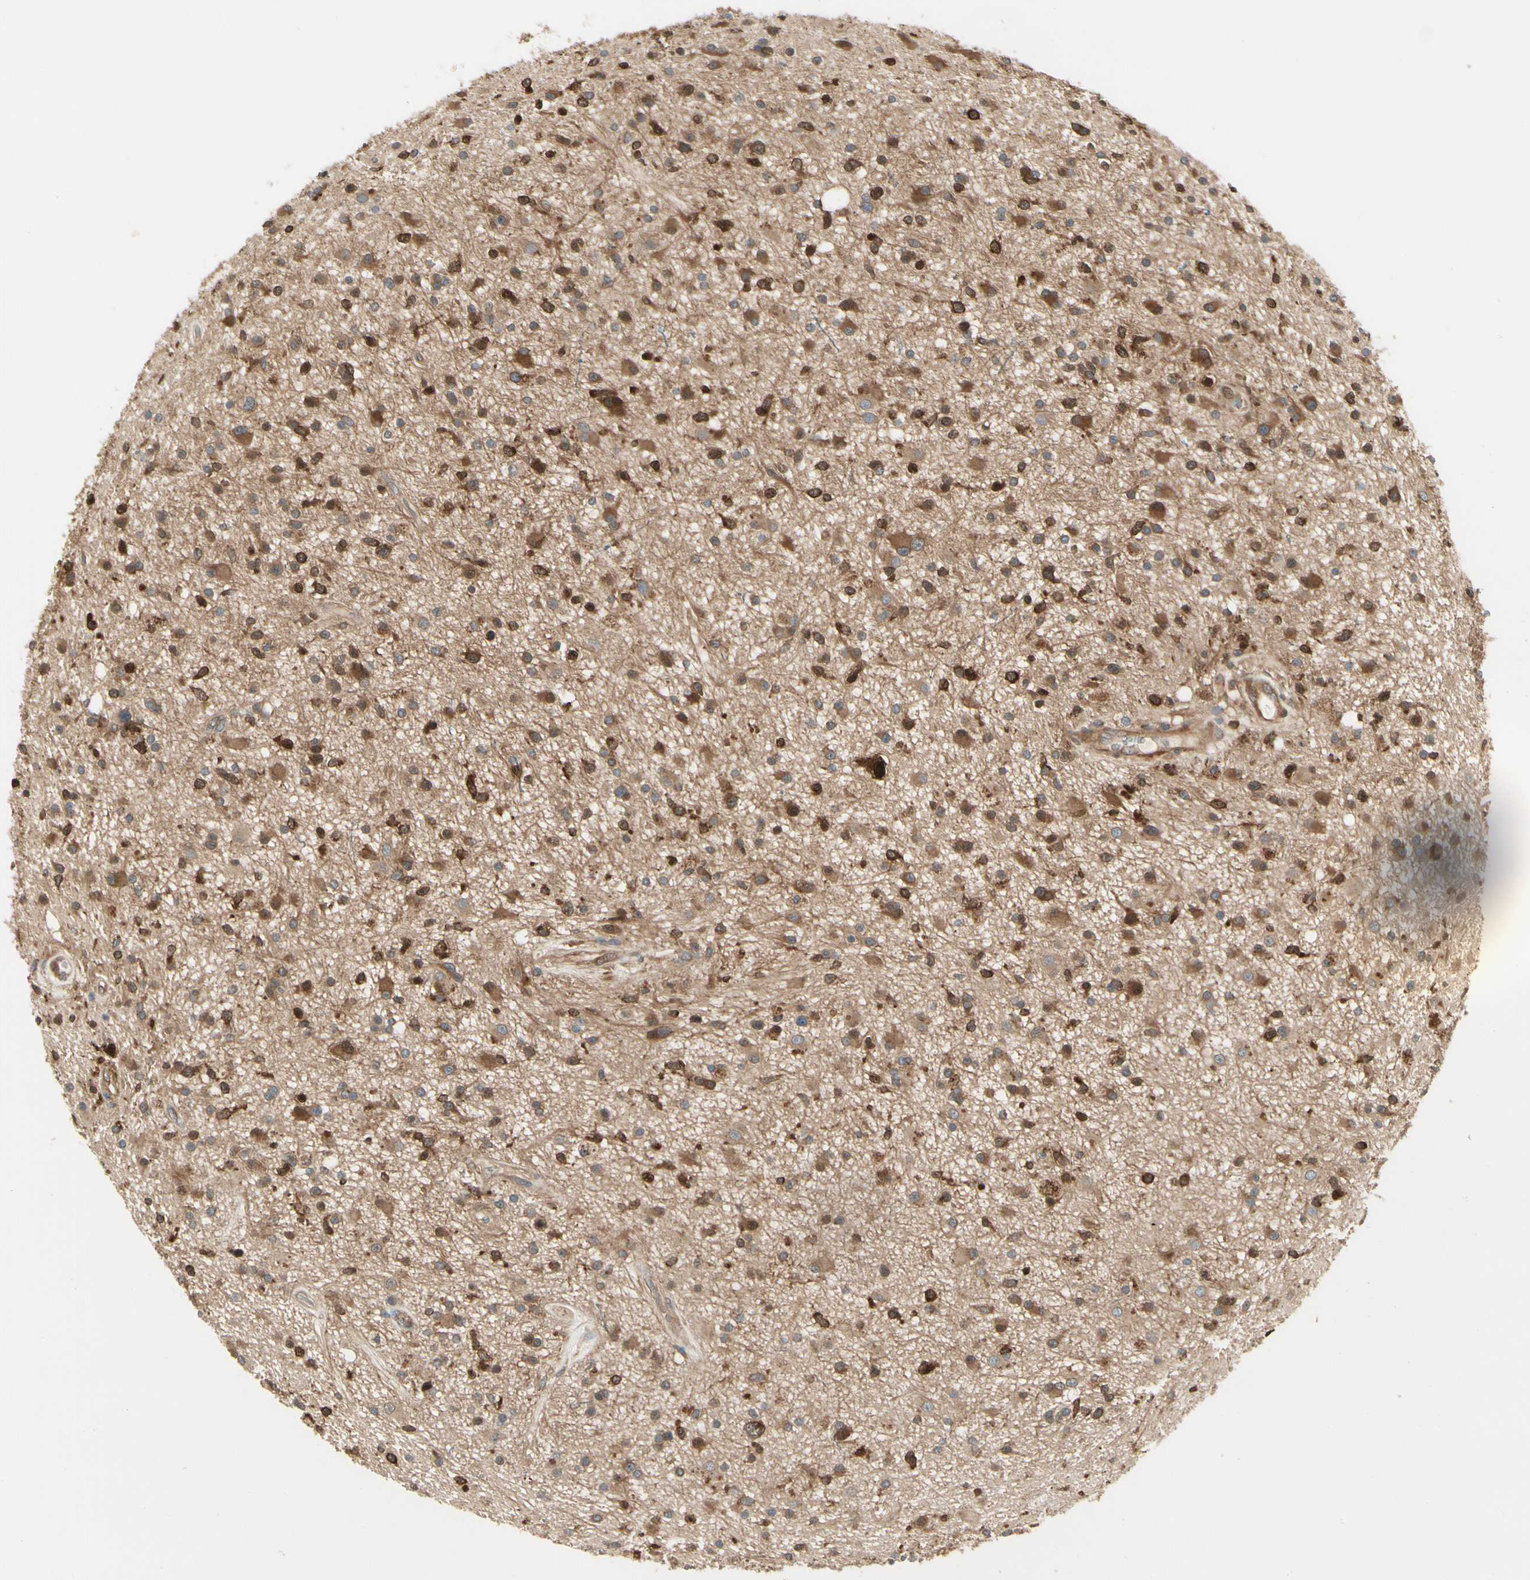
{"staining": {"intensity": "strong", "quantity": ">75%", "location": "cytoplasmic/membranous,nuclear"}, "tissue": "glioma", "cell_type": "Tumor cells", "image_type": "cancer", "snomed": [{"axis": "morphology", "description": "Glioma, malignant, High grade"}, {"axis": "topography", "description": "Brain"}], "caption": "Glioma stained with immunohistochemistry (IHC) demonstrates strong cytoplasmic/membranous and nuclear expression in about >75% of tumor cells.", "gene": "NME1-NME2", "patient": {"sex": "male", "age": 33}}